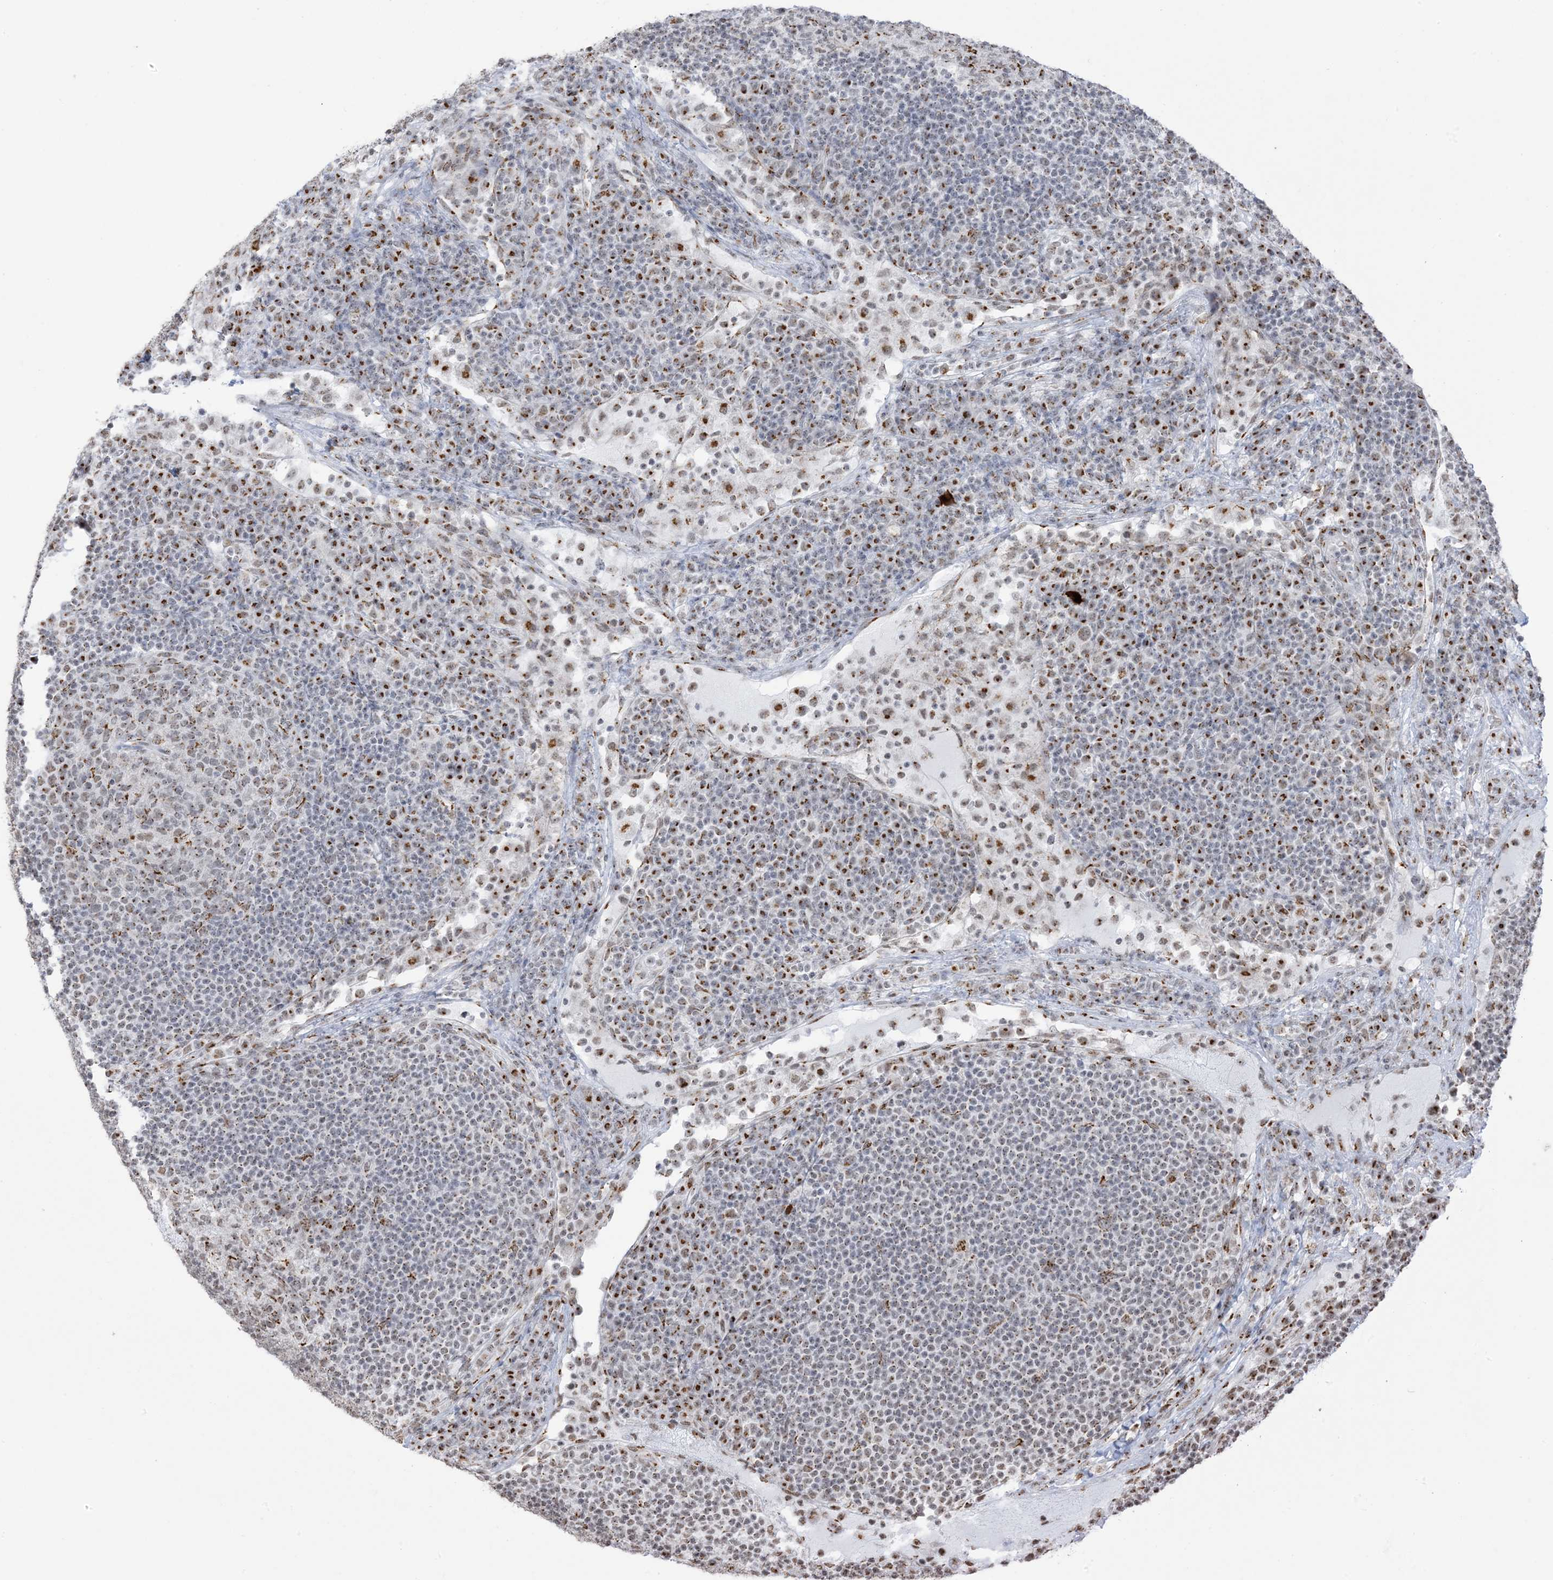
{"staining": {"intensity": "moderate", "quantity": "<25%", "location": "cytoplasmic/membranous"}, "tissue": "lymph node", "cell_type": "Germinal center cells", "image_type": "normal", "snomed": [{"axis": "morphology", "description": "Normal tissue, NOS"}, {"axis": "topography", "description": "Lymph node"}], "caption": "About <25% of germinal center cells in benign lymph node show moderate cytoplasmic/membranous protein expression as visualized by brown immunohistochemical staining.", "gene": "GPR107", "patient": {"sex": "female", "age": 53}}